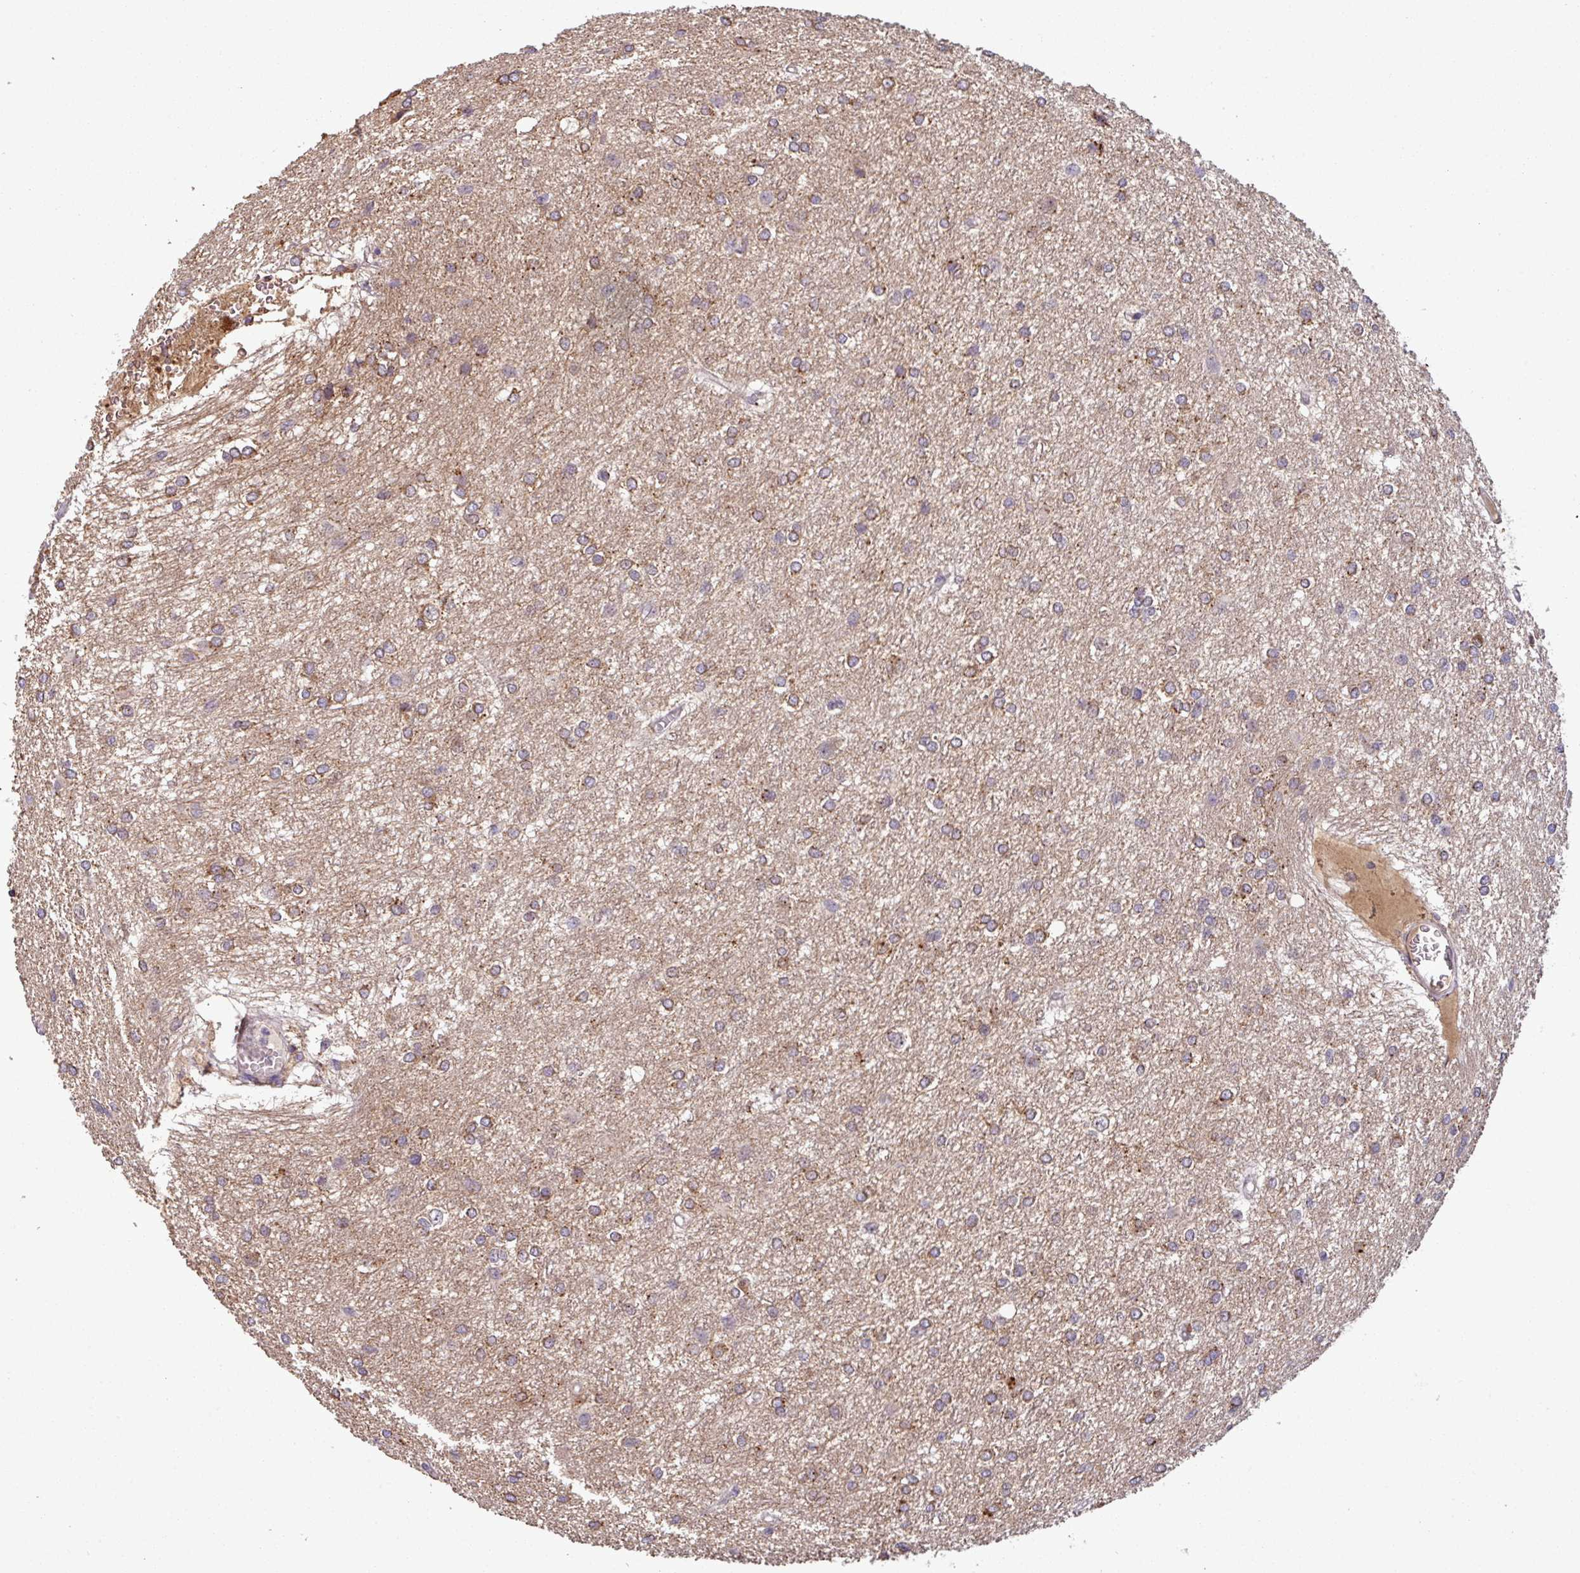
{"staining": {"intensity": "moderate", "quantity": "25%-75%", "location": "cytoplasmic/membranous"}, "tissue": "glioma", "cell_type": "Tumor cells", "image_type": "cancer", "snomed": [{"axis": "morphology", "description": "Glioma, malignant, High grade"}, {"axis": "topography", "description": "Brain"}], "caption": "Tumor cells display medium levels of moderate cytoplasmic/membranous expression in approximately 25%-75% of cells in human malignant glioma (high-grade). (Brightfield microscopy of DAB IHC at high magnification).", "gene": "PUS1", "patient": {"sex": "female", "age": 50}}